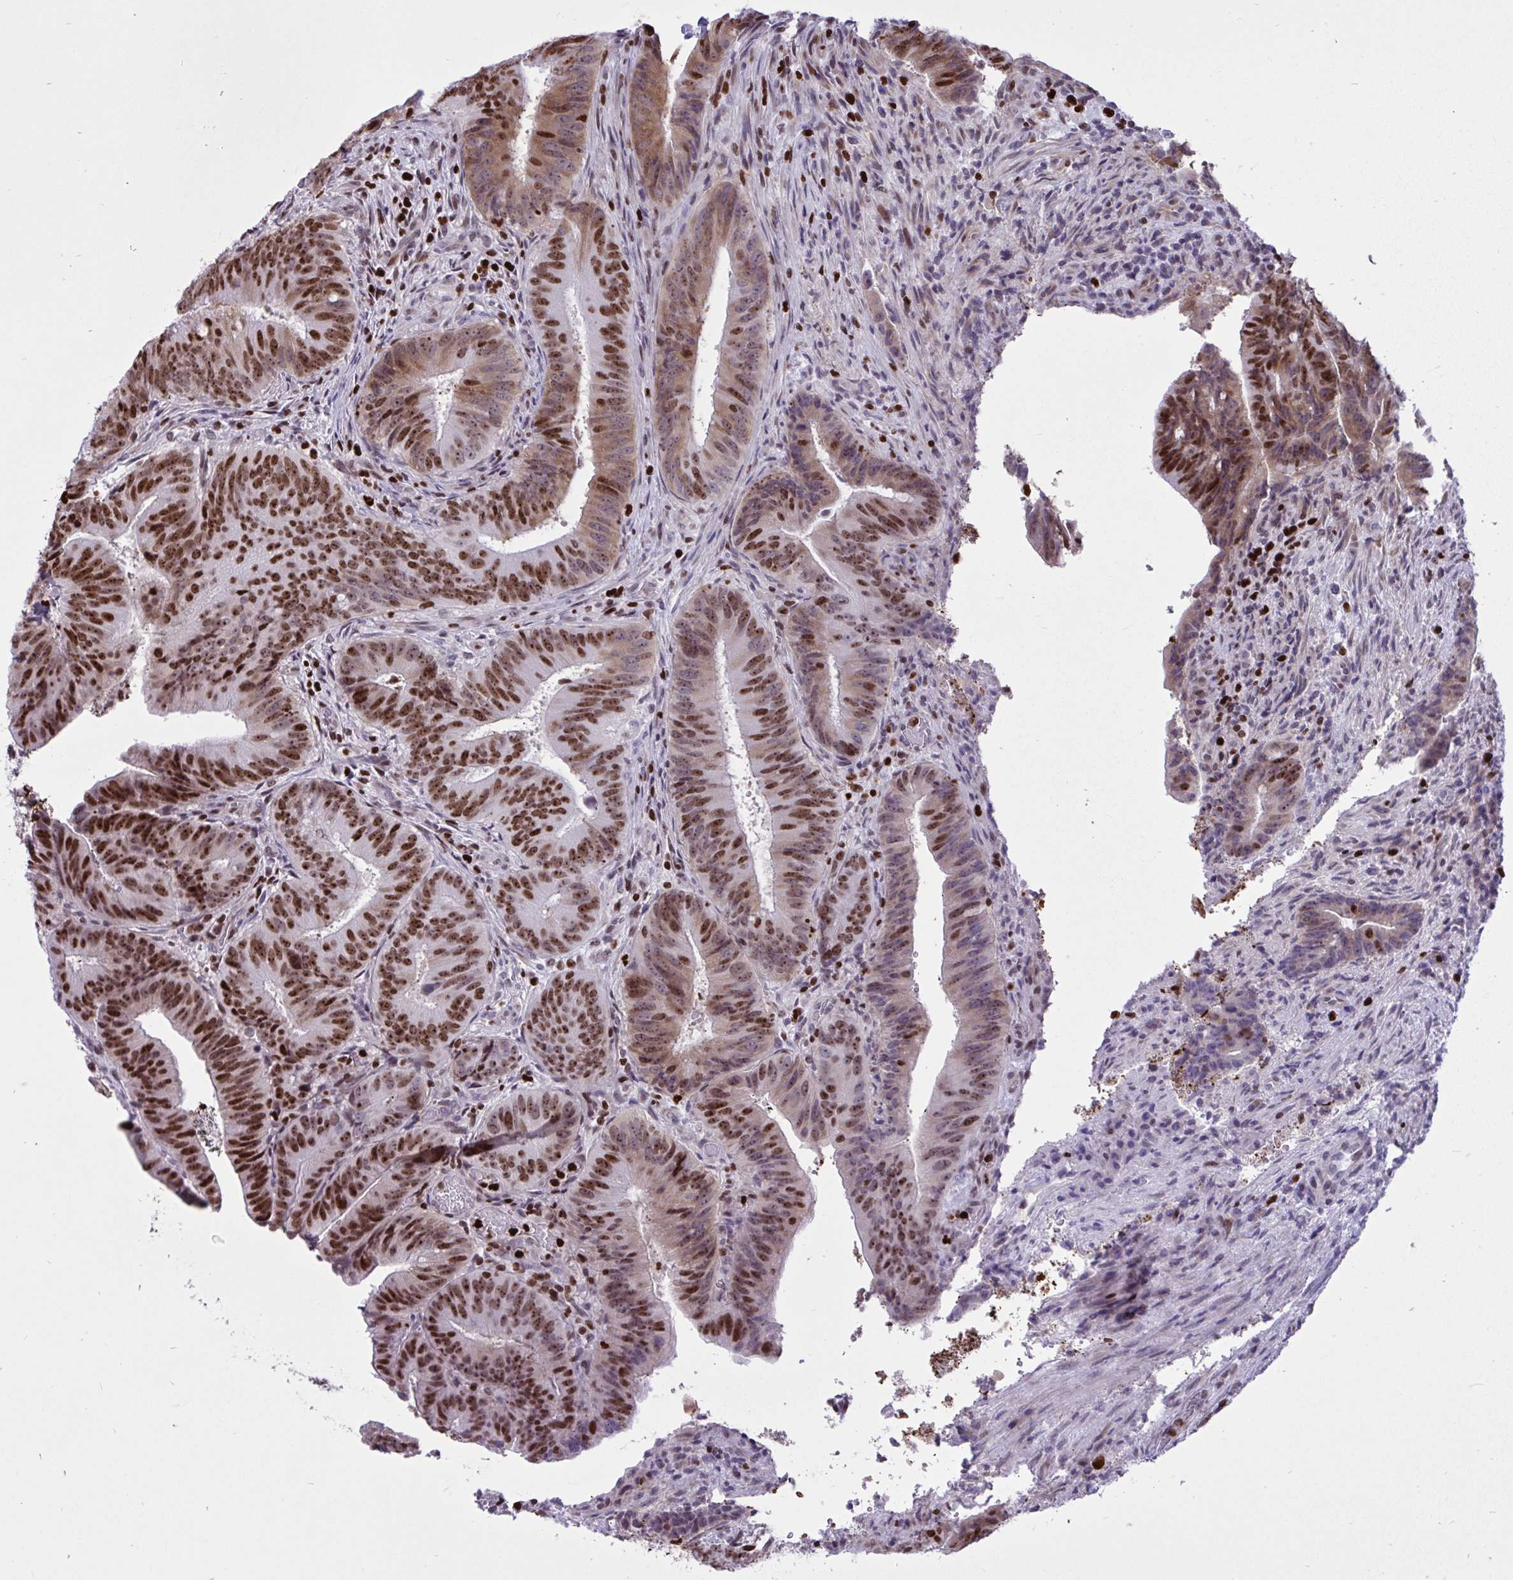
{"staining": {"intensity": "moderate", "quantity": ">75%", "location": "nuclear"}, "tissue": "colorectal cancer", "cell_type": "Tumor cells", "image_type": "cancer", "snomed": [{"axis": "morphology", "description": "Adenocarcinoma, NOS"}, {"axis": "topography", "description": "Colon"}], "caption": "Immunohistochemical staining of colorectal cancer exhibits medium levels of moderate nuclear protein positivity in approximately >75% of tumor cells. (DAB (3,3'-diaminobenzidine) IHC with brightfield microscopy, high magnification).", "gene": "HMGB2", "patient": {"sex": "female", "age": 43}}